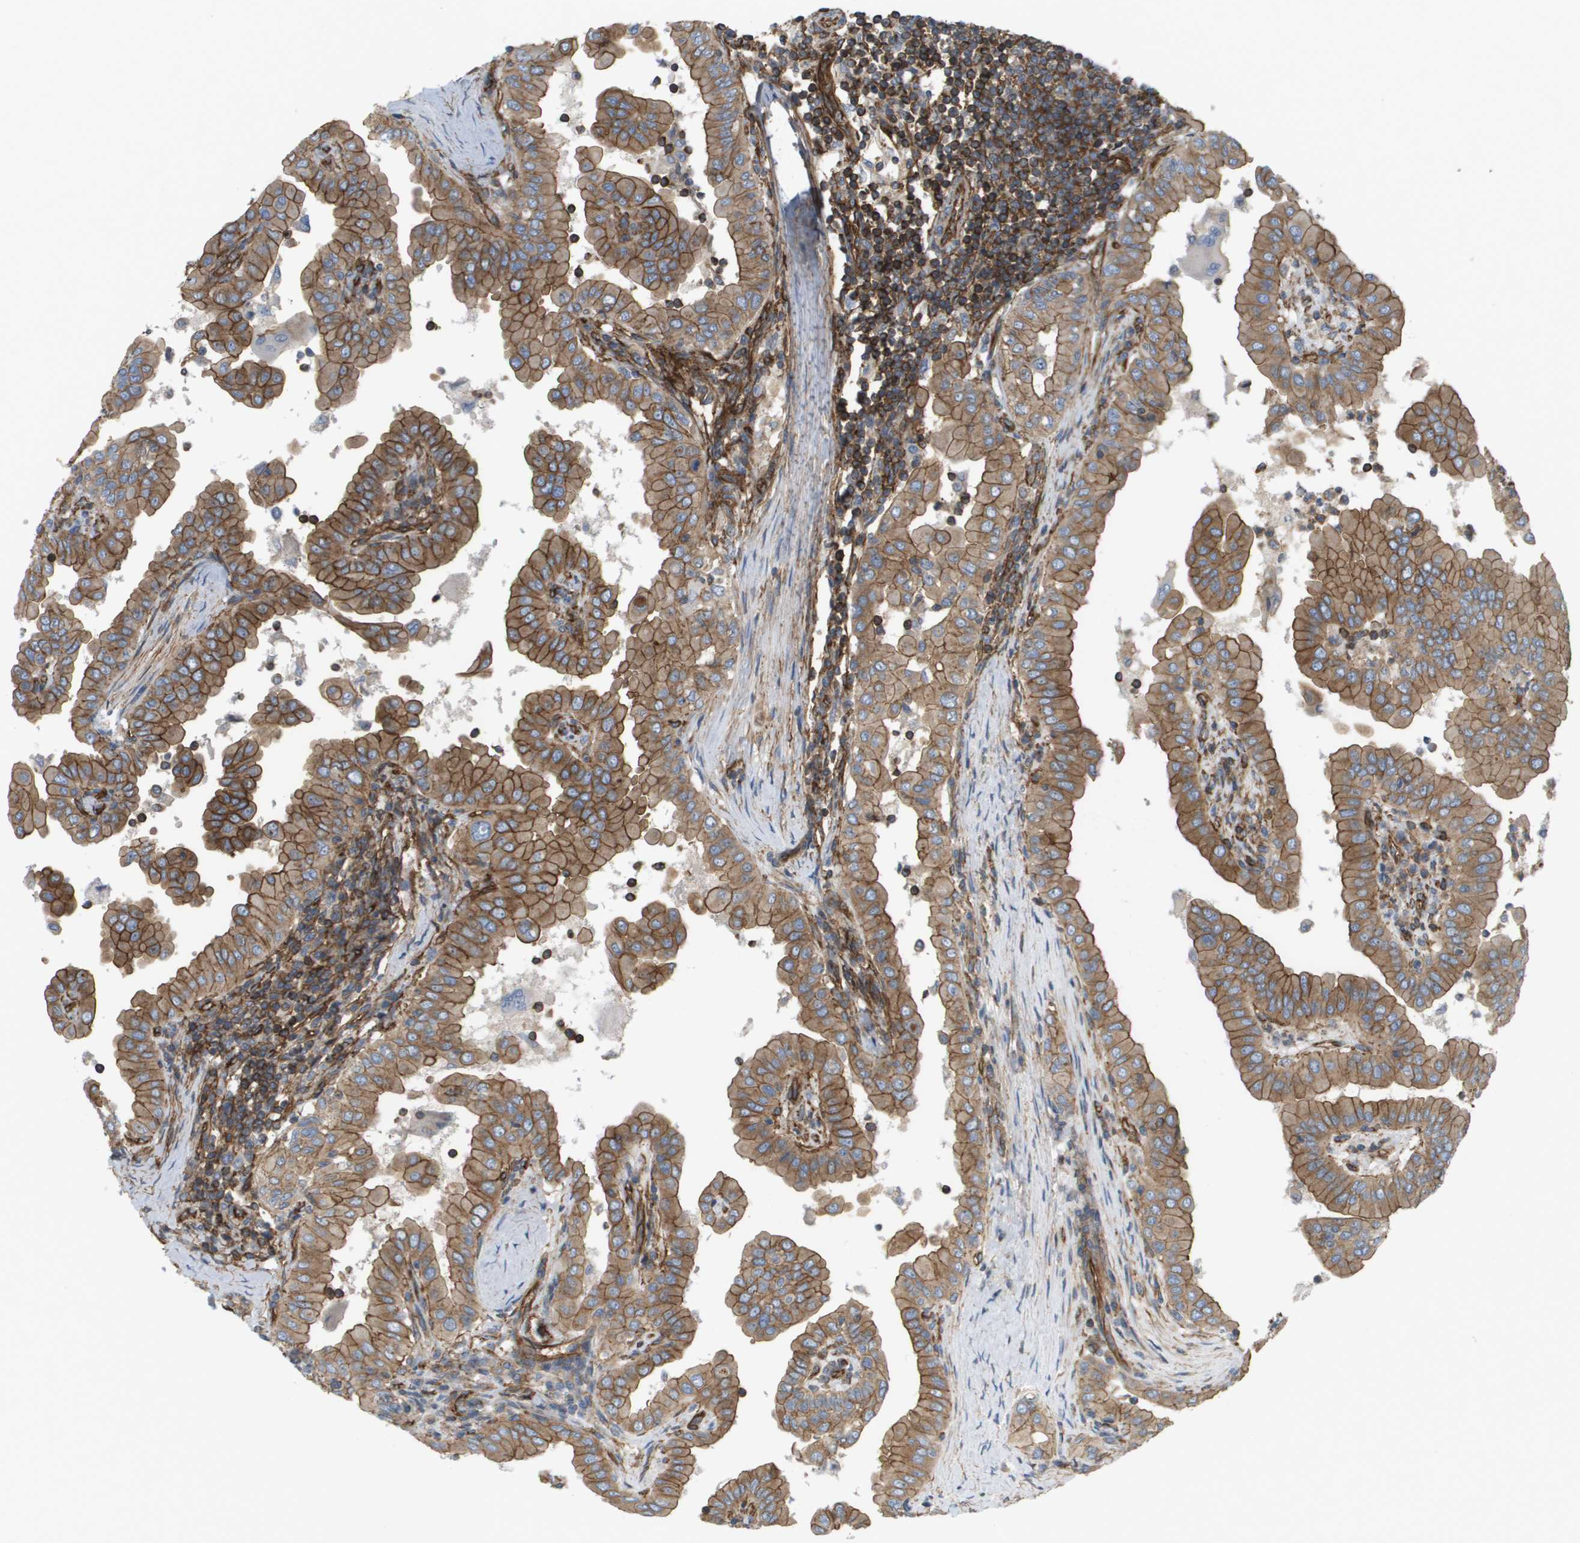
{"staining": {"intensity": "moderate", "quantity": ">75%", "location": "cytoplasmic/membranous"}, "tissue": "thyroid cancer", "cell_type": "Tumor cells", "image_type": "cancer", "snomed": [{"axis": "morphology", "description": "Papillary adenocarcinoma, NOS"}, {"axis": "topography", "description": "Thyroid gland"}], "caption": "This is a micrograph of immunohistochemistry staining of thyroid papillary adenocarcinoma, which shows moderate positivity in the cytoplasmic/membranous of tumor cells.", "gene": "SGMS2", "patient": {"sex": "male", "age": 33}}